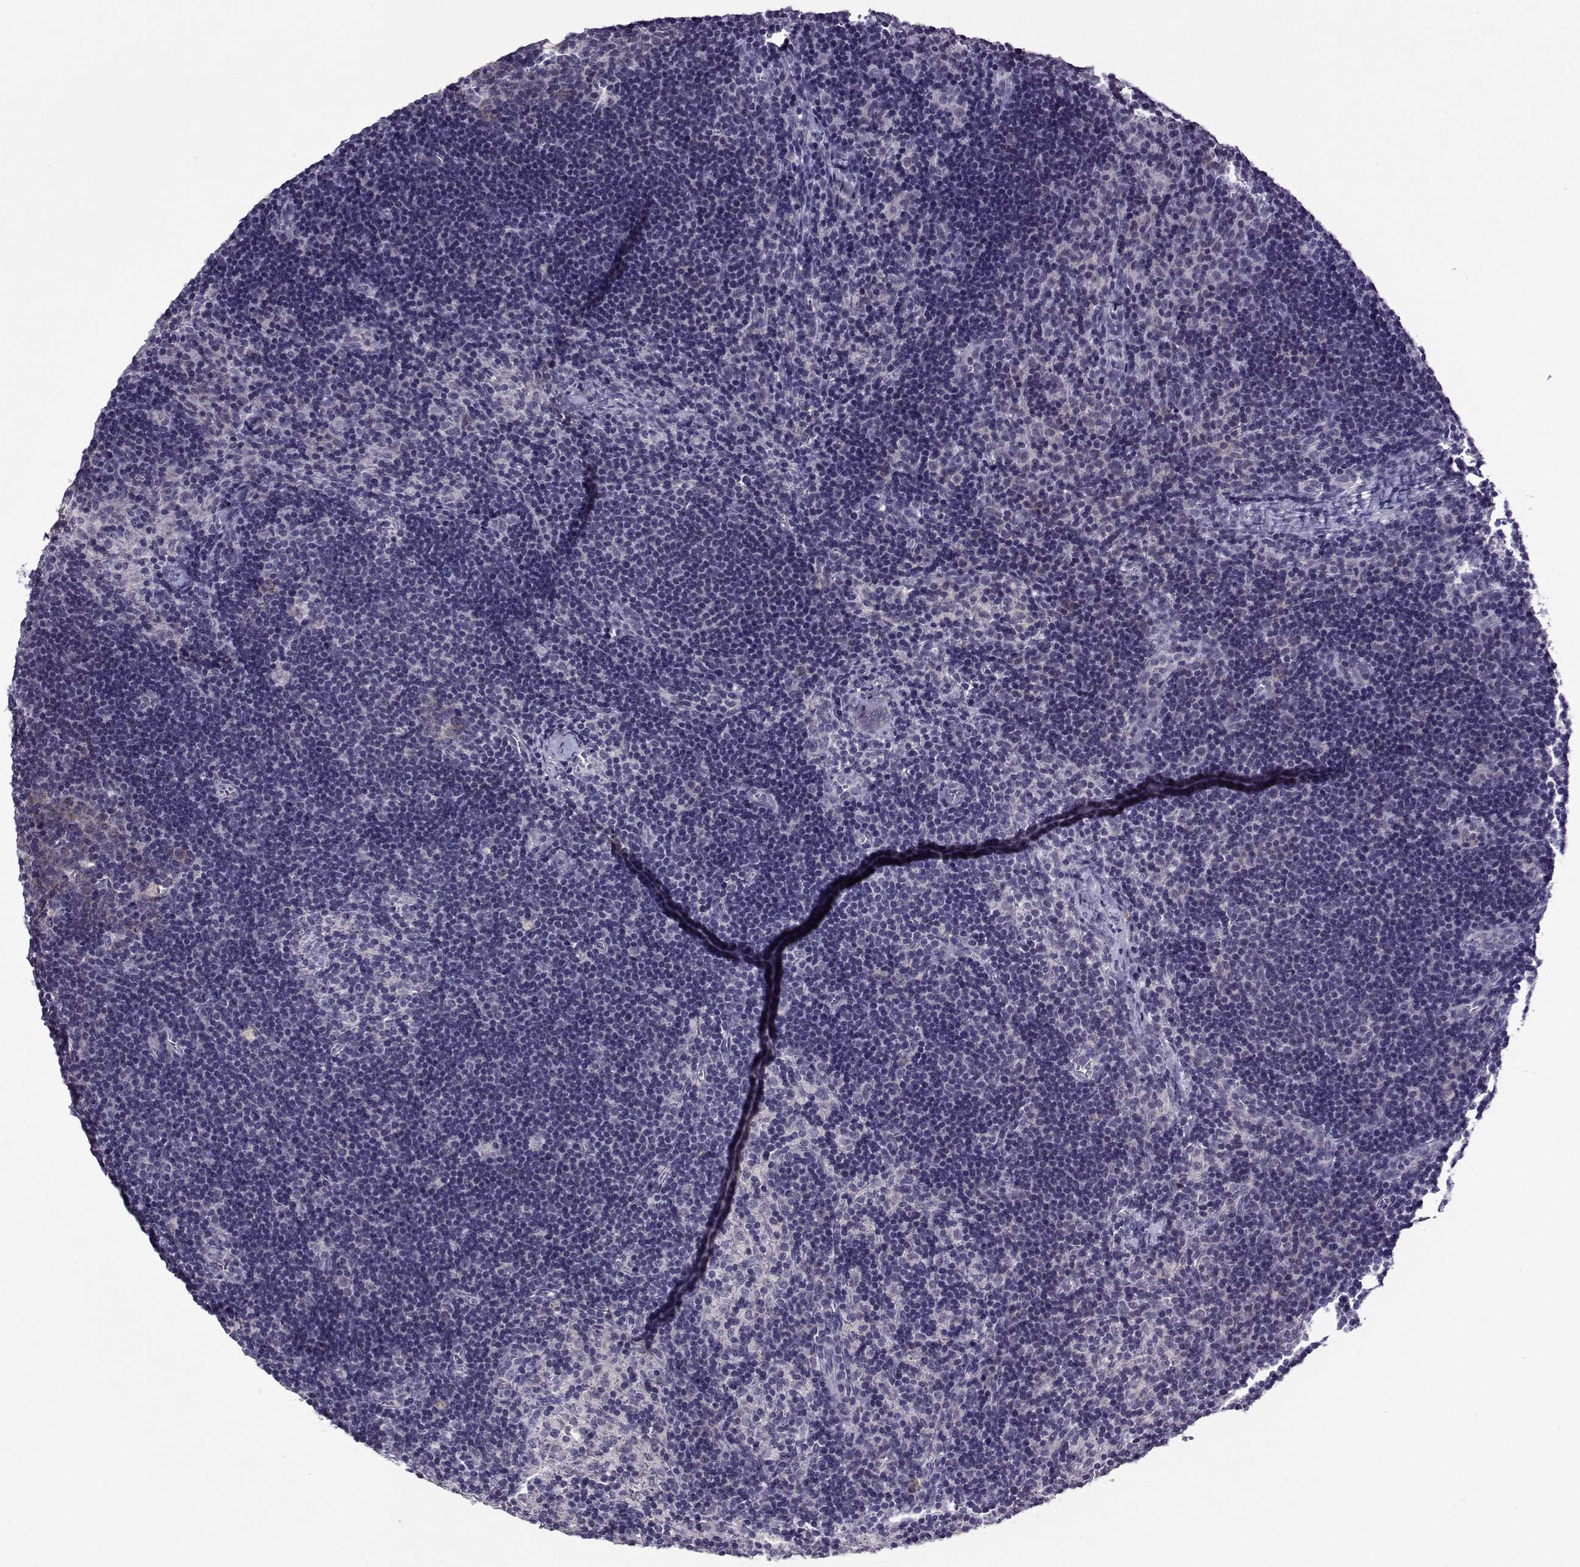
{"staining": {"intensity": "moderate", "quantity": "<25%", "location": "cytoplasmic/membranous"}, "tissue": "lymph node", "cell_type": "Germinal center cells", "image_type": "normal", "snomed": [{"axis": "morphology", "description": "Normal tissue, NOS"}, {"axis": "topography", "description": "Lymph node"}], "caption": "Brown immunohistochemical staining in benign human lymph node demonstrates moderate cytoplasmic/membranous expression in about <25% of germinal center cells. (IHC, brightfield microscopy, high magnification).", "gene": "DDX20", "patient": {"sex": "female", "age": 52}}